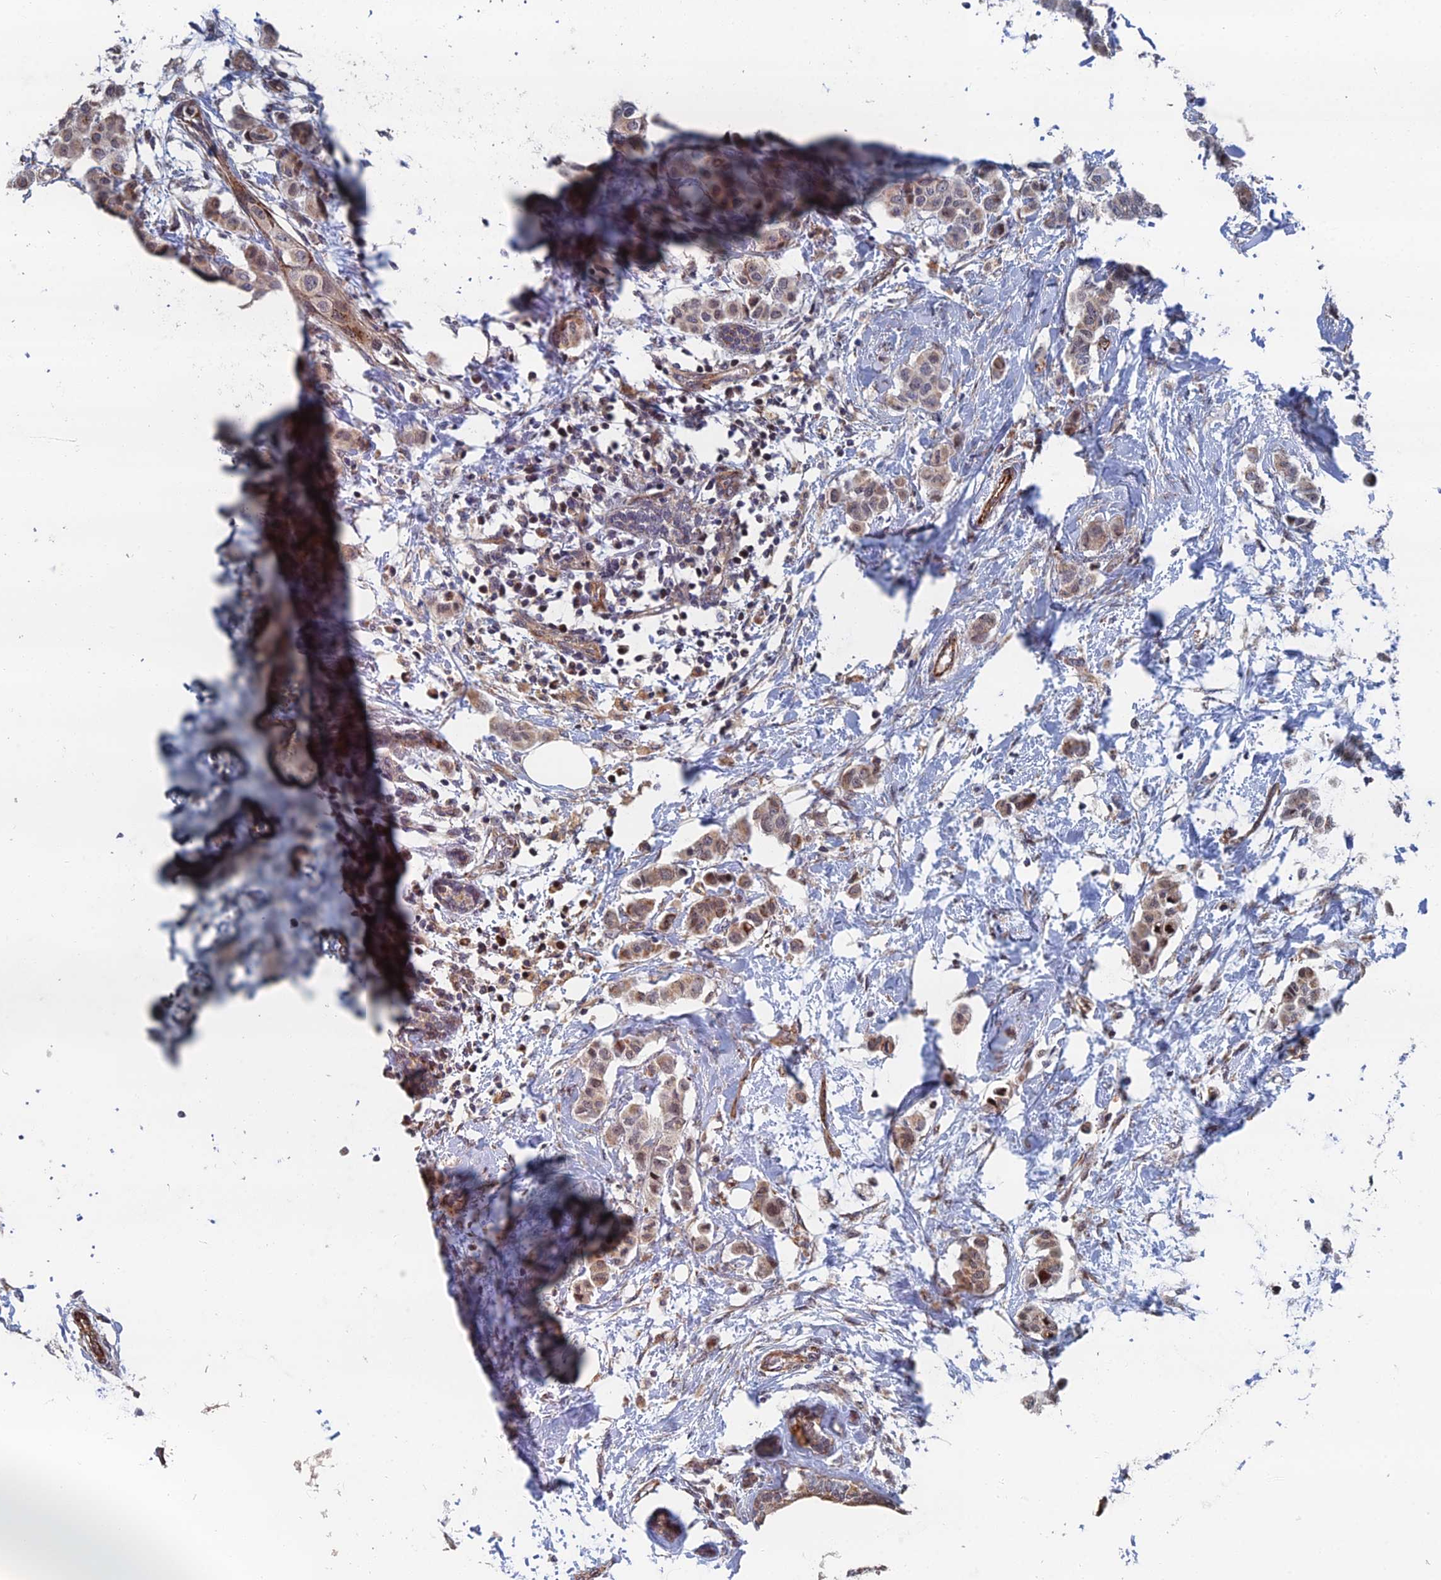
{"staining": {"intensity": "moderate", "quantity": "25%-75%", "location": "cytoplasmic/membranous"}, "tissue": "breast cancer", "cell_type": "Tumor cells", "image_type": "cancer", "snomed": [{"axis": "morphology", "description": "Duct carcinoma"}, {"axis": "topography", "description": "Breast"}], "caption": "Immunohistochemistry (IHC) photomicrograph of human breast cancer stained for a protein (brown), which shows medium levels of moderate cytoplasmic/membranous positivity in approximately 25%-75% of tumor cells.", "gene": "GTF2IRD1", "patient": {"sex": "female", "age": 40}}